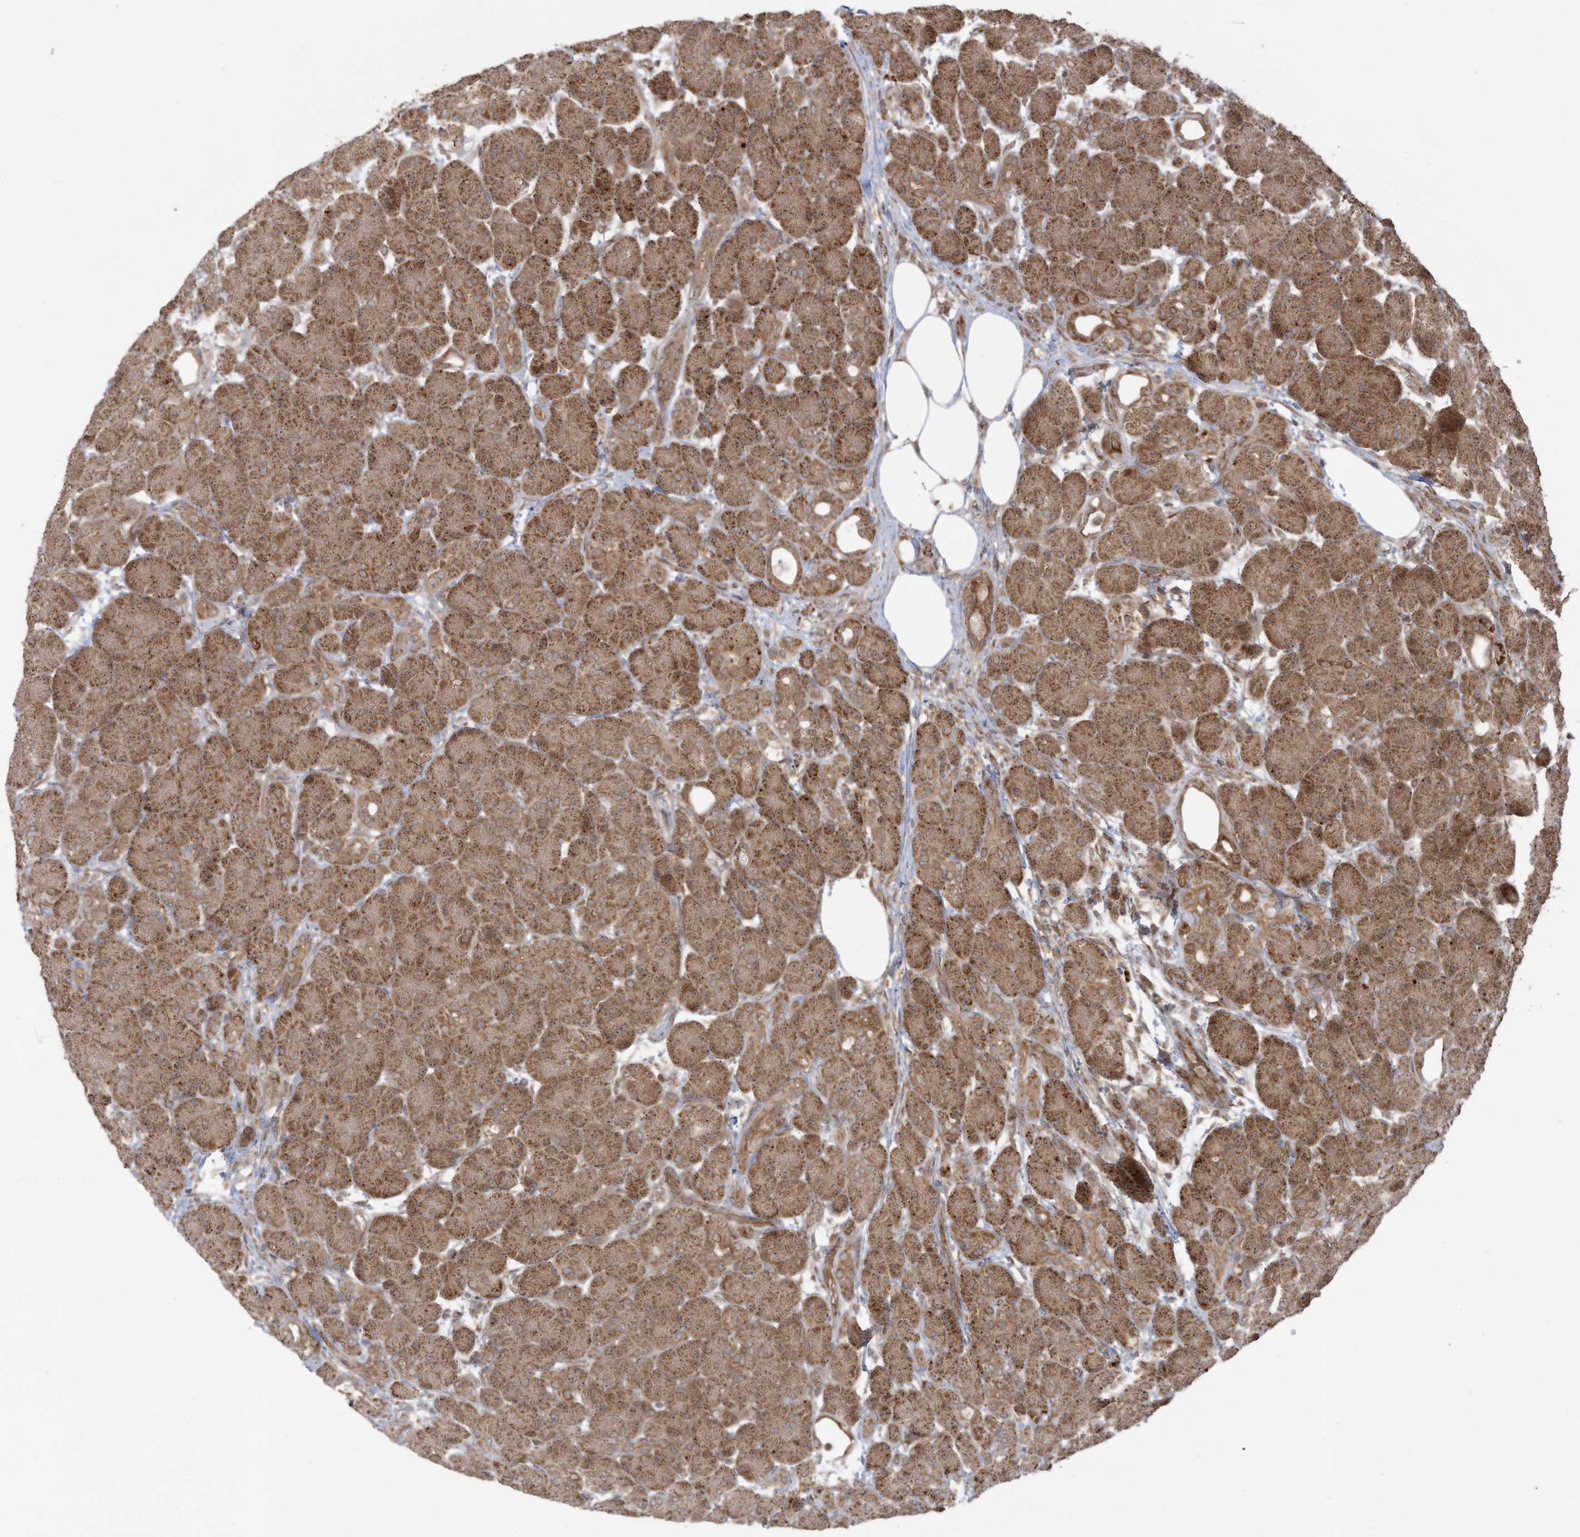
{"staining": {"intensity": "moderate", "quantity": ">75%", "location": "cytoplasmic/membranous"}, "tissue": "pancreas", "cell_type": "Exocrine glandular cells", "image_type": "normal", "snomed": [{"axis": "morphology", "description": "Normal tissue, NOS"}, {"axis": "topography", "description": "Pancreas"}], "caption": "Immunohistochemical staining of benign pancreas demonstrates medium levels of moderate cytoplasmic/membranous staining in about >75% of exocrine glandular cells. (IHC, brightfield microscopy, high magnification).", "gene": "TRIM67", "patient": {"sex": "male", "age": 63}}